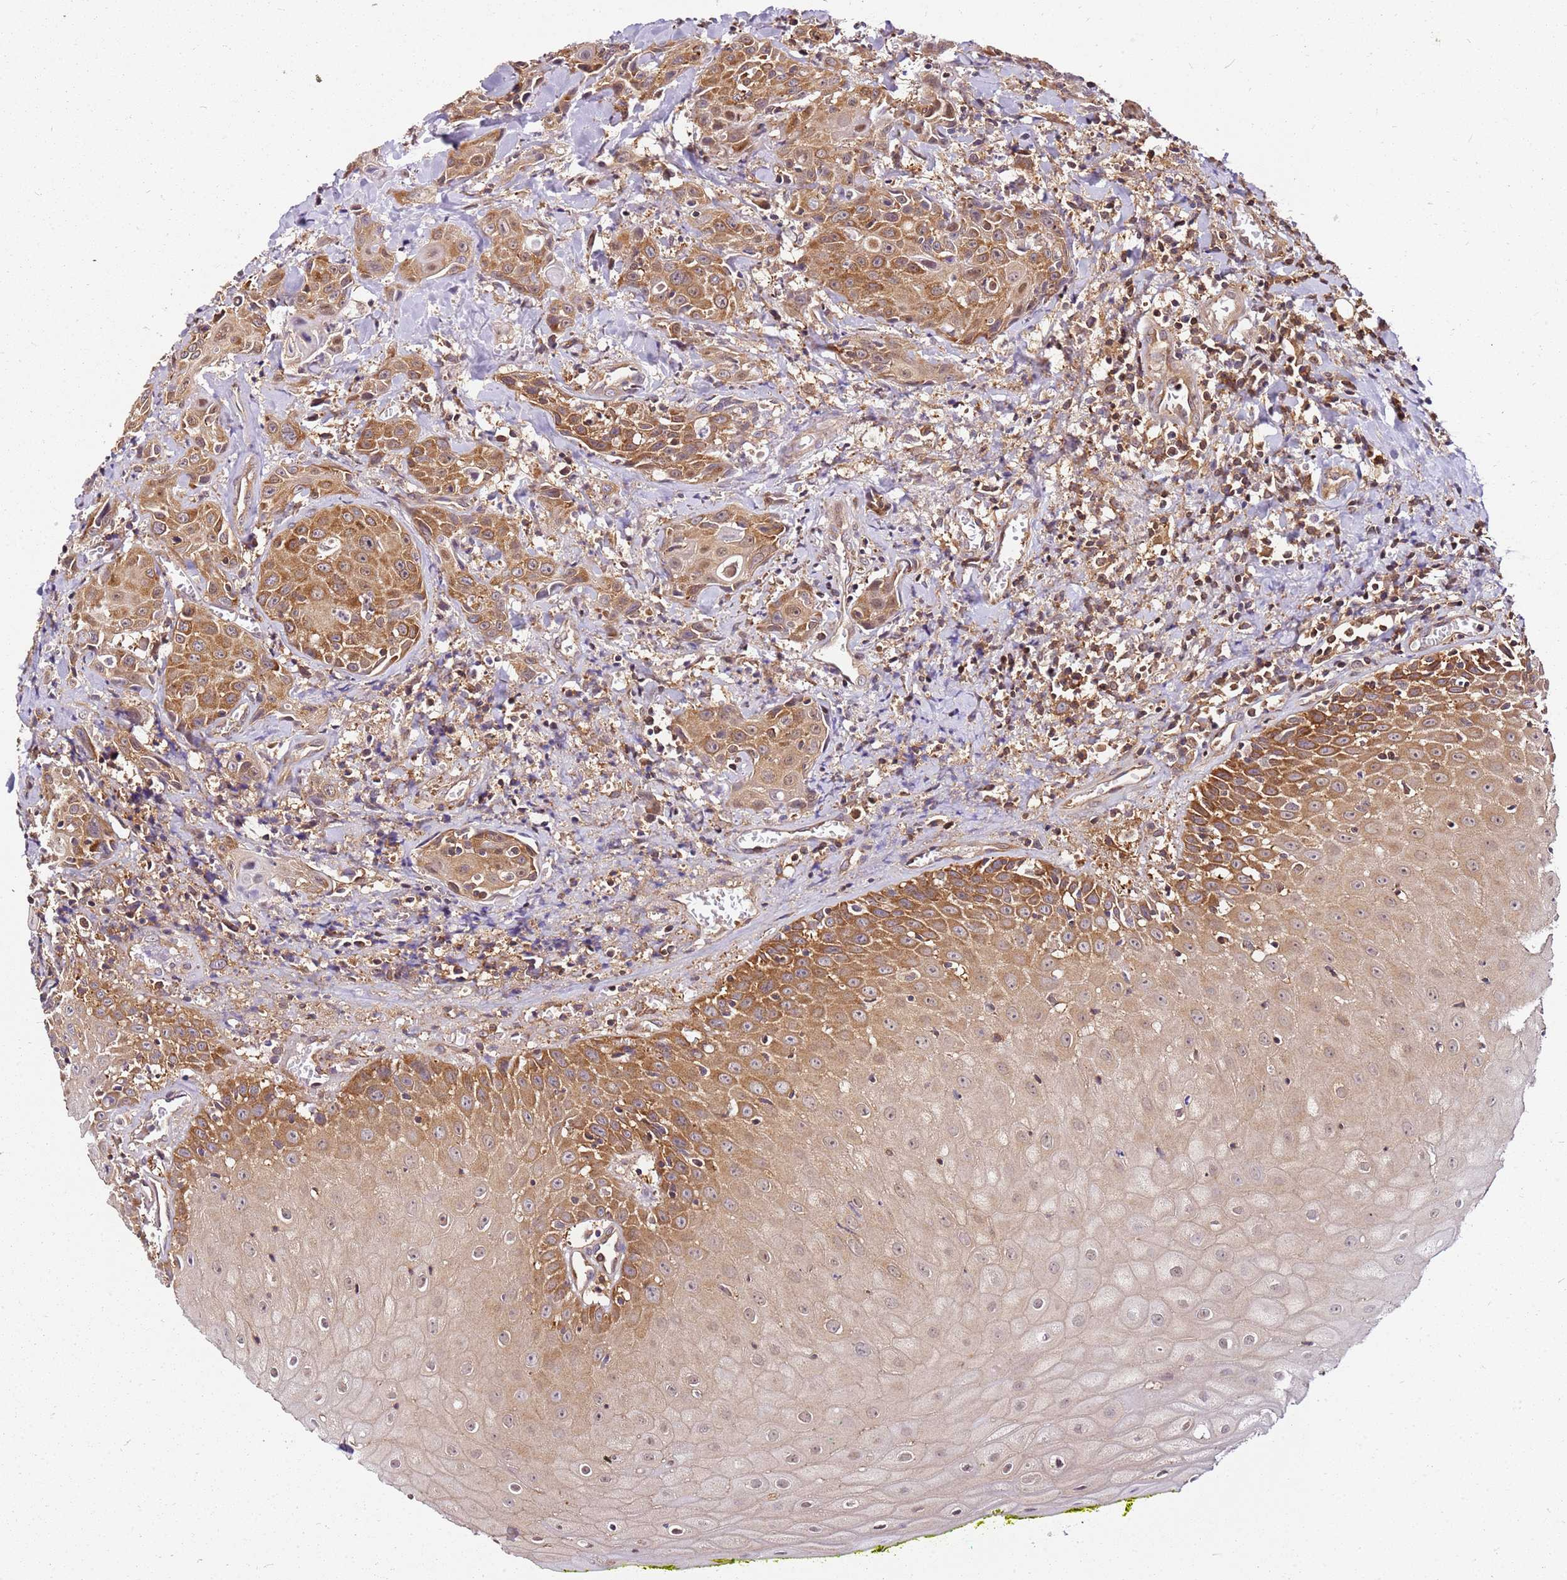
{"staining": {"intensity": "moderate", "quantity": ">75%", "location": "cytoplasmic/membranous"}, "tissue": "head and neck cancer", "cell_type": "Tumor cells", "image_type": "cancer", "snomed": [{"axis": "morphology", "description": "Squamous cell carcinoma, NOS"}, {"axis": "topography", "description": "Oral tissue"}, {"axis": "topography", "description": "Head-Neck"}], "caption": "Head and neck squamous cell carcinoma stained with a protein marker demonstrates moderate staining in tumor cells.", "gene": "PIH1D1", "patient": {"sex": "female", "age": 82}}